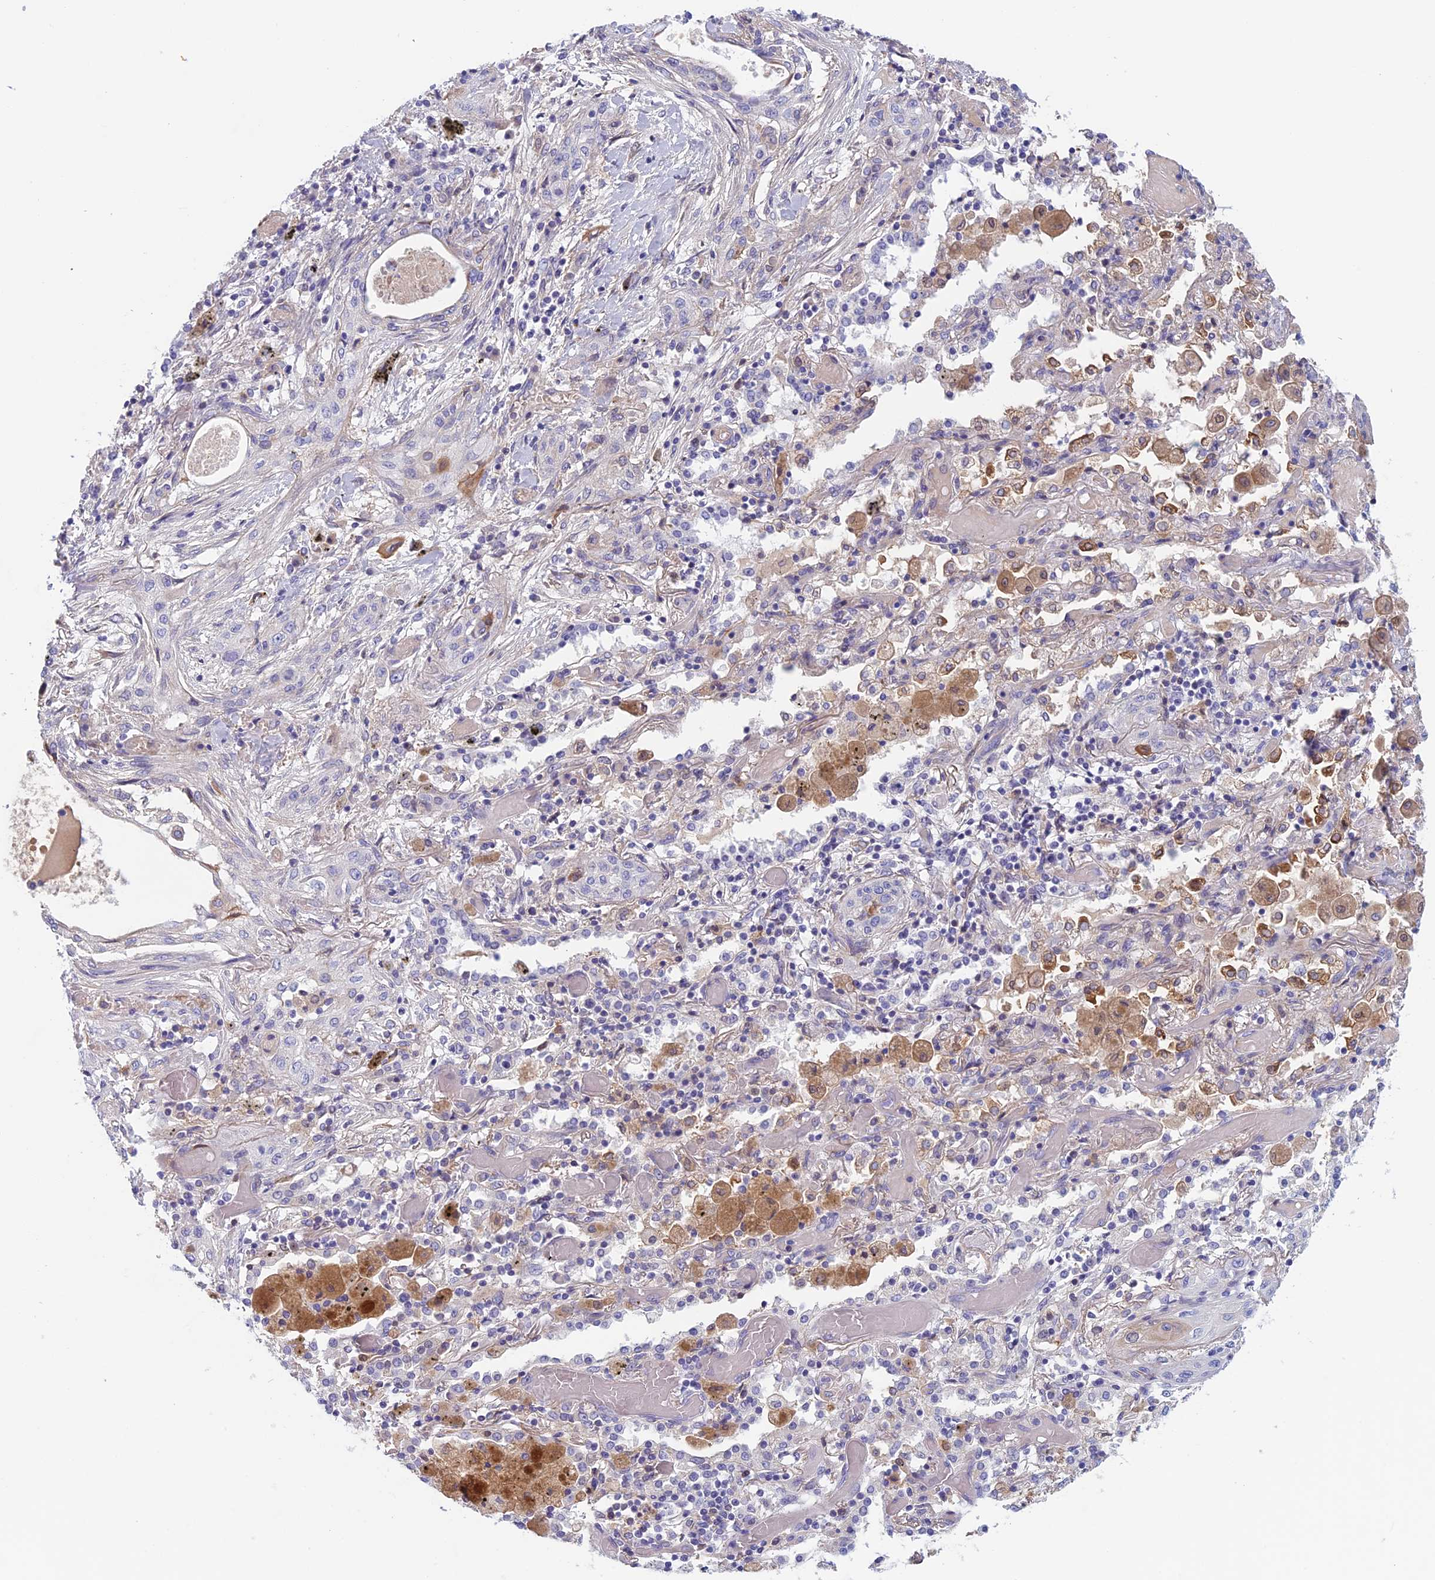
{"staining": {"intensity": "negative", "quantity": "none", "location": "none"}, "tissue": "lung cancer", "cell_type": "Tumor cells", "image_type": "cancer", "snomed": [{"axis": "morphology", "description": "Squamous cell carcinoma, NOS"}, {"axis": "topography", "description": "Lung"}], "caption": "IHC histopathology image of neoplastic tissue: lung cancer (squamous cell carcinoma) stained with DAB displays no significant protein positivity in tumor cells.", "gene": "ANGPTL2", "patient": {"sex": "female", "age": 47}}